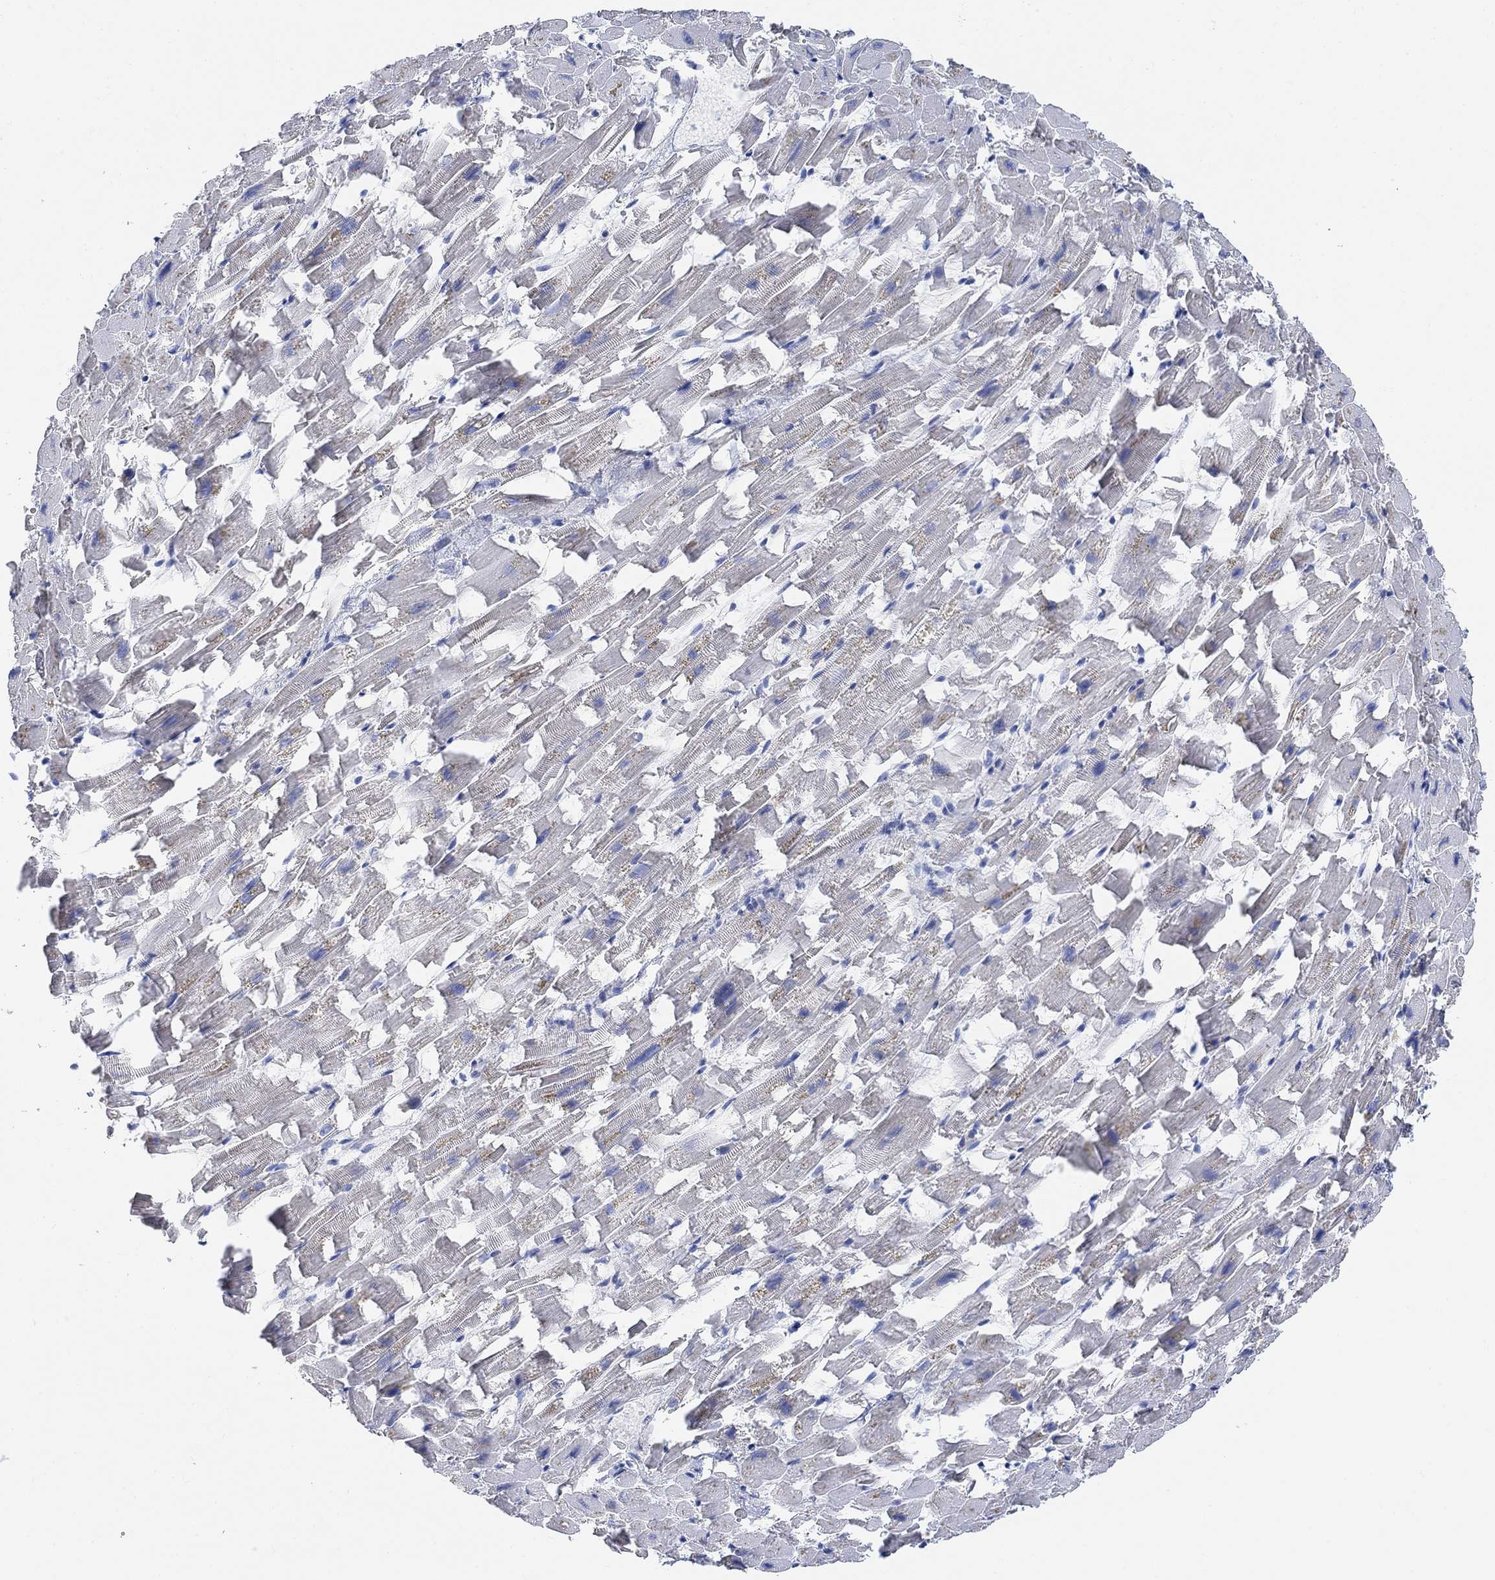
{"staining": {"intensity": "negative", "quantity": "none", "location": "none"}, "tissue": "heart muscle", "cell_type": "Cardiomyocytes", "image_type": "normal", "snomed": [{"axis": "morphology", "description": "Normal tissue, NOS"}, {"axis": "topography", "description": "Heart"}], "caption": "DAB immunohistochemical staining of benign human heart muscle displays no significant positivity in cardiomyocytes.", "gene": "RIMS1", "patient": {"sex": "female", "age": 64}}